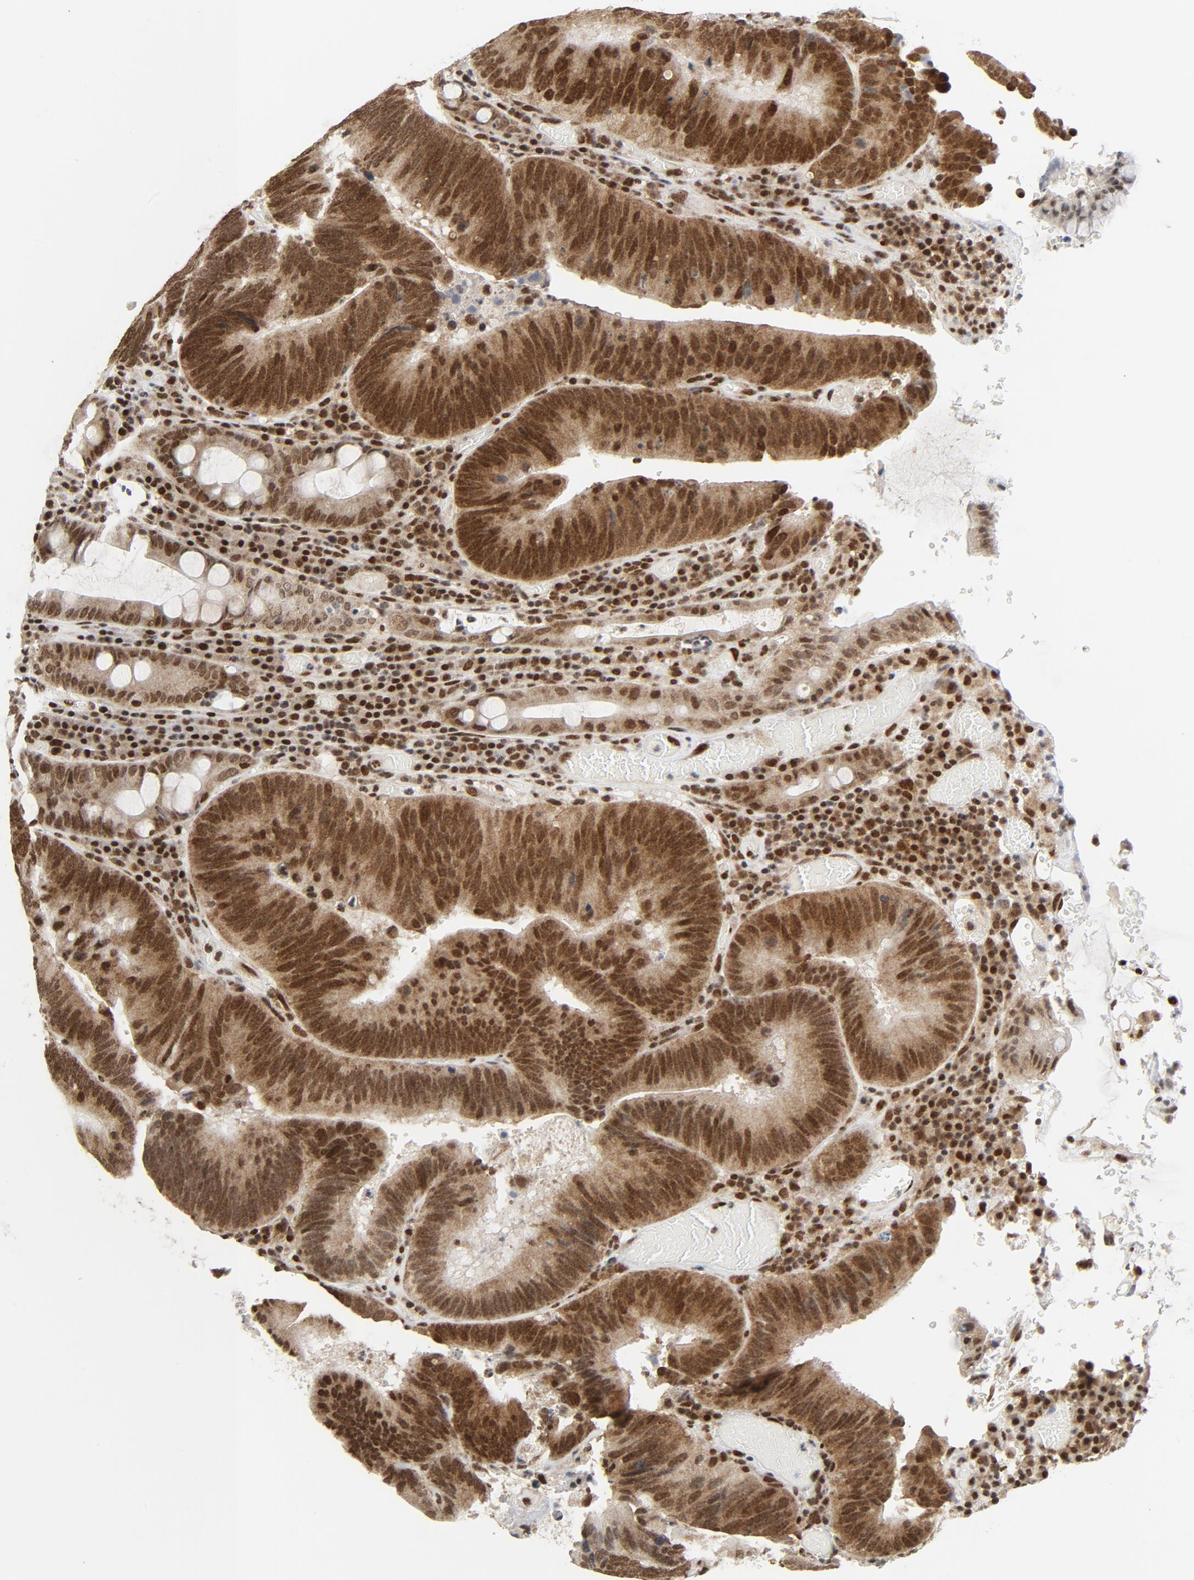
{"staining": {"intensity": "strong", "quantity": ">75%", "location": "nuclear"}, "tissue": "colorectal cancer", "cell_type": "Tumor cells", "image_type": "cancer", "snomed": [{"axis": "morphology", "description": "Normal tissue, NOS"}, {"axis": "morphology", "description": "Adenocarcinoma, NOS"}, {"axis": "topography", "description": "Colon"}], "caption": "Immunohistochemistry (DAB) staining of human adenocarcinoma (colorectal) displays strong nuclear protein staining in approximately >75% of tumor cells. The protein of interest is shown in brown color, while the nuclei are stained blue.", "gene": "ERCC1", "patient": {"sex": "female", "age": 78}}